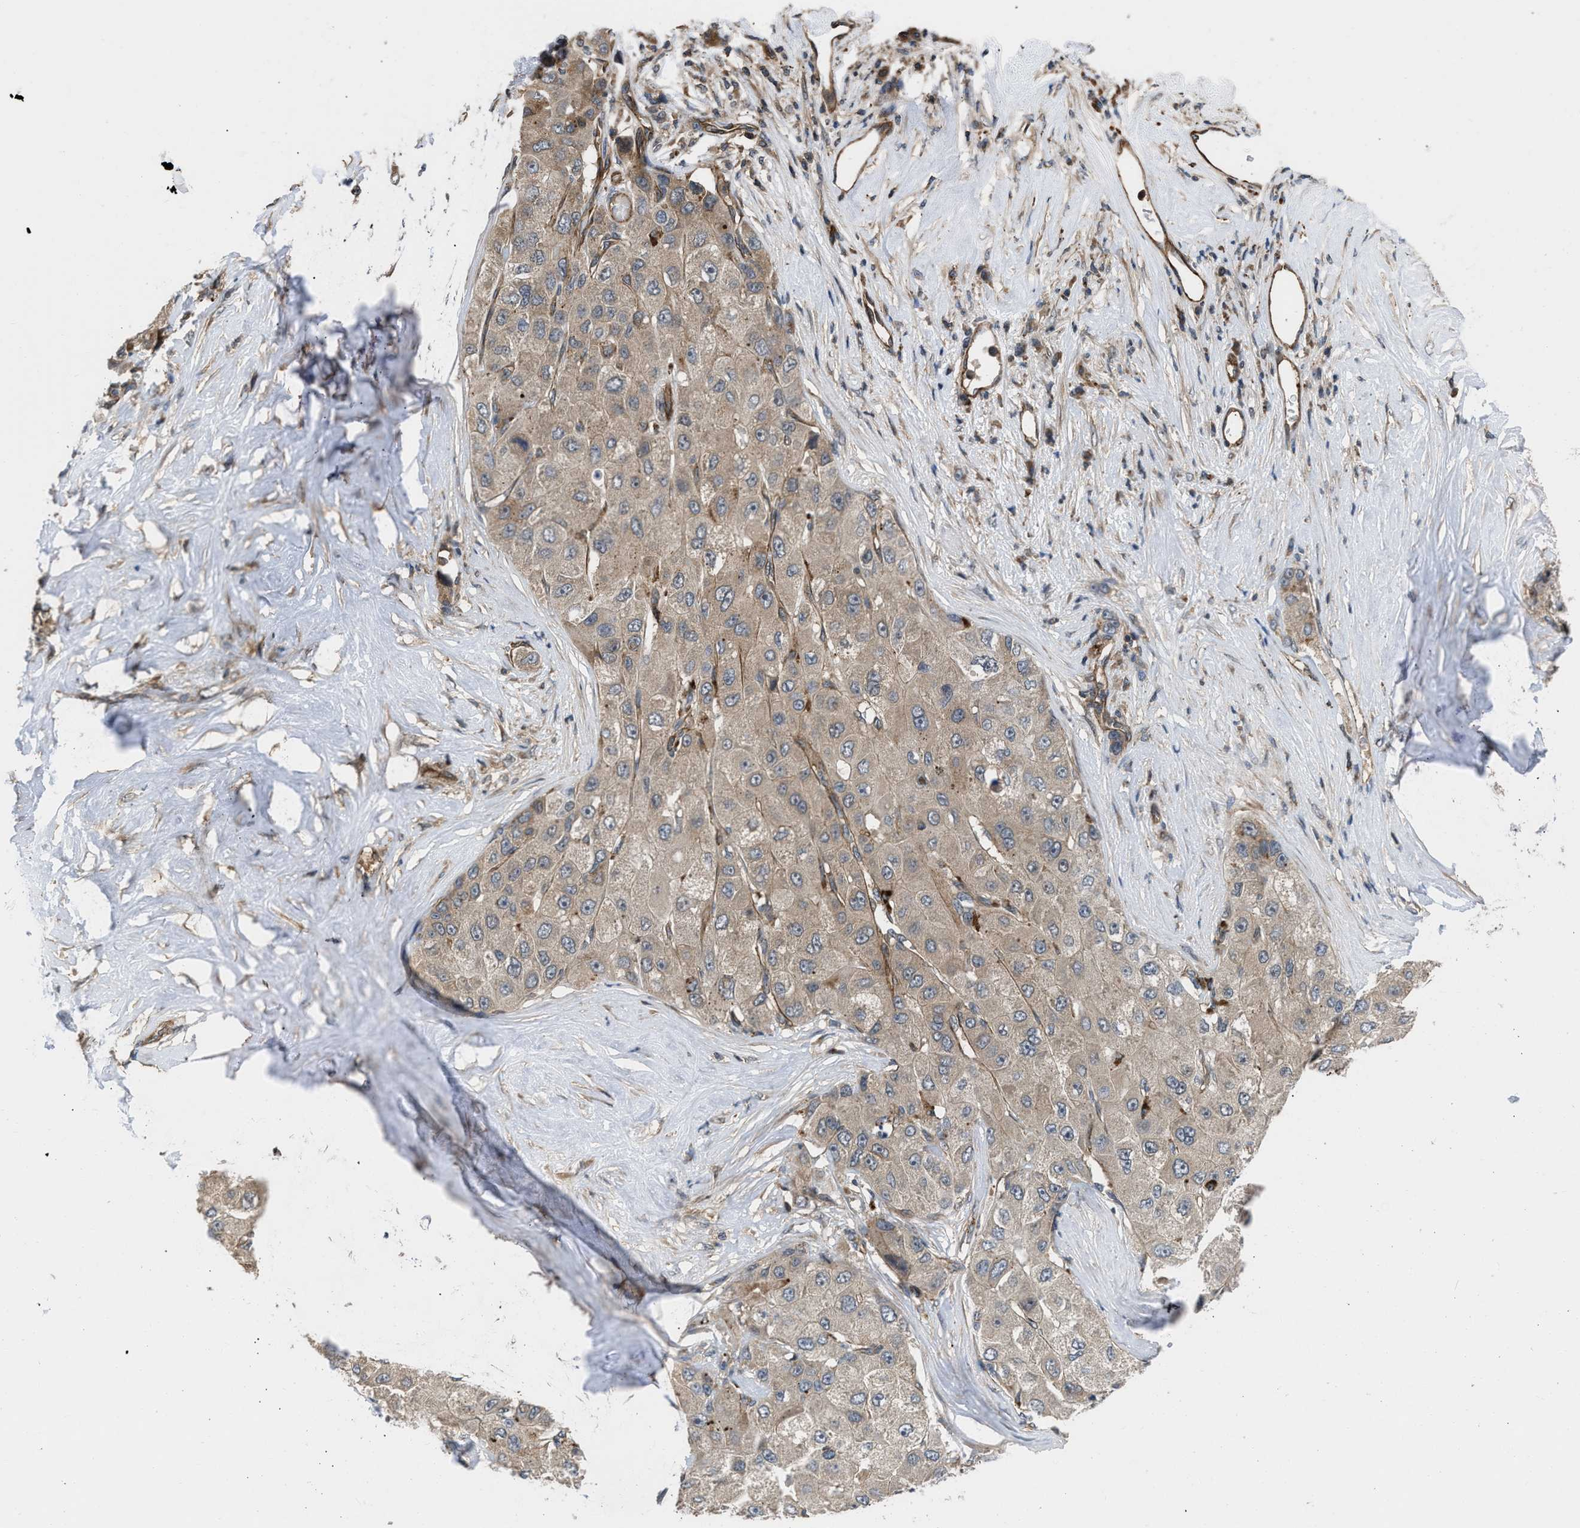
{"staining": {"intensity": "weak", "quantity": ">75%", "location": "cytoplasmic/membranous"}, "tissue": "liver cancer", "cell_type": "Tumor cells", "image_type": "cancer", "snomed": [{"axis": "morphology", "description": "Carcinoma, Hepatocellular, NOS"}, {"axis": "topography", "description": "Liver"}], "caption": "Liver hepatocellular carcinoma stained with immunohistochemistry (IHC) reveals weak cytoplasmic/membranous expression in about >75% of tumor cells. Using DAB (brown) and hematoxylin (blue) stains, captured at high magnification using brightfield microscopy.", "gene": "GPATCH2L", "patient": {"sex": "male", "age": 80}}